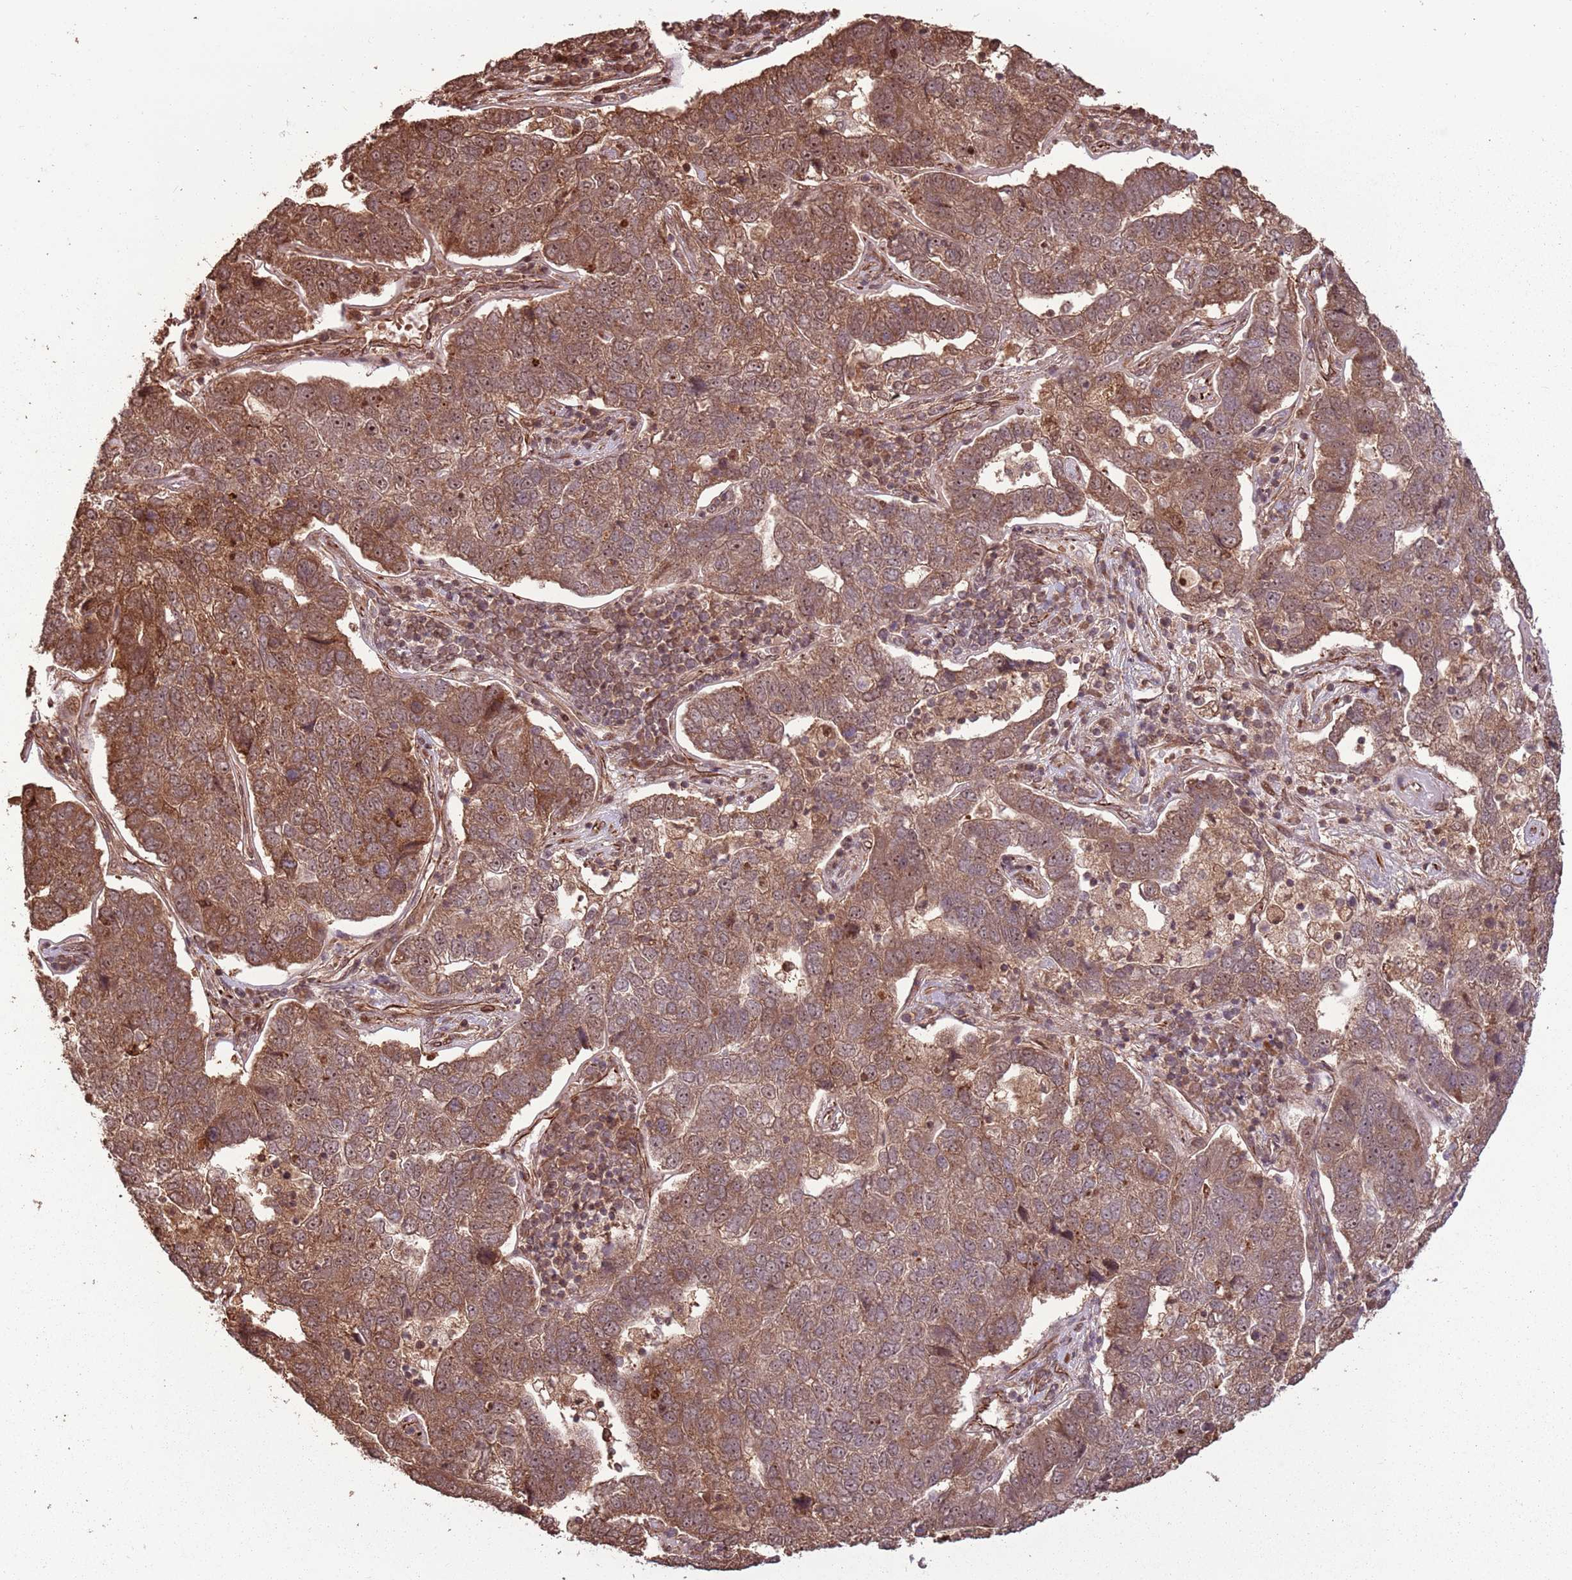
{"staining": {"intensity": "moderate", "quantity": ">75%", "location": "cytoplasmic/membranous,nuclear"}, "tissue": "pancreatic cancer", "cell_type": "Tumor cells", "image_type": "cancer", "snomed": [{"axis": "morphology", "description": "Adenocarcinoma, NOS"}, {"axis": "topography", "description": "Pancreas"}], "caption": "High-magnification brightfield microscopy of pancreatic cancer stained with DAB (3,3'-diaminobenzidine) (brown) and counterstained with hematoxylin (blue). tumor cells exhibit moderate cytoplasmic/membranous and nuclear positivity is identified in about>75% of cells. (brown staining indicates protein expression, while blue staining denotes nuclei).", "gene": "ADAMTS3", "patient": {"sex": "female", "age": 61}}